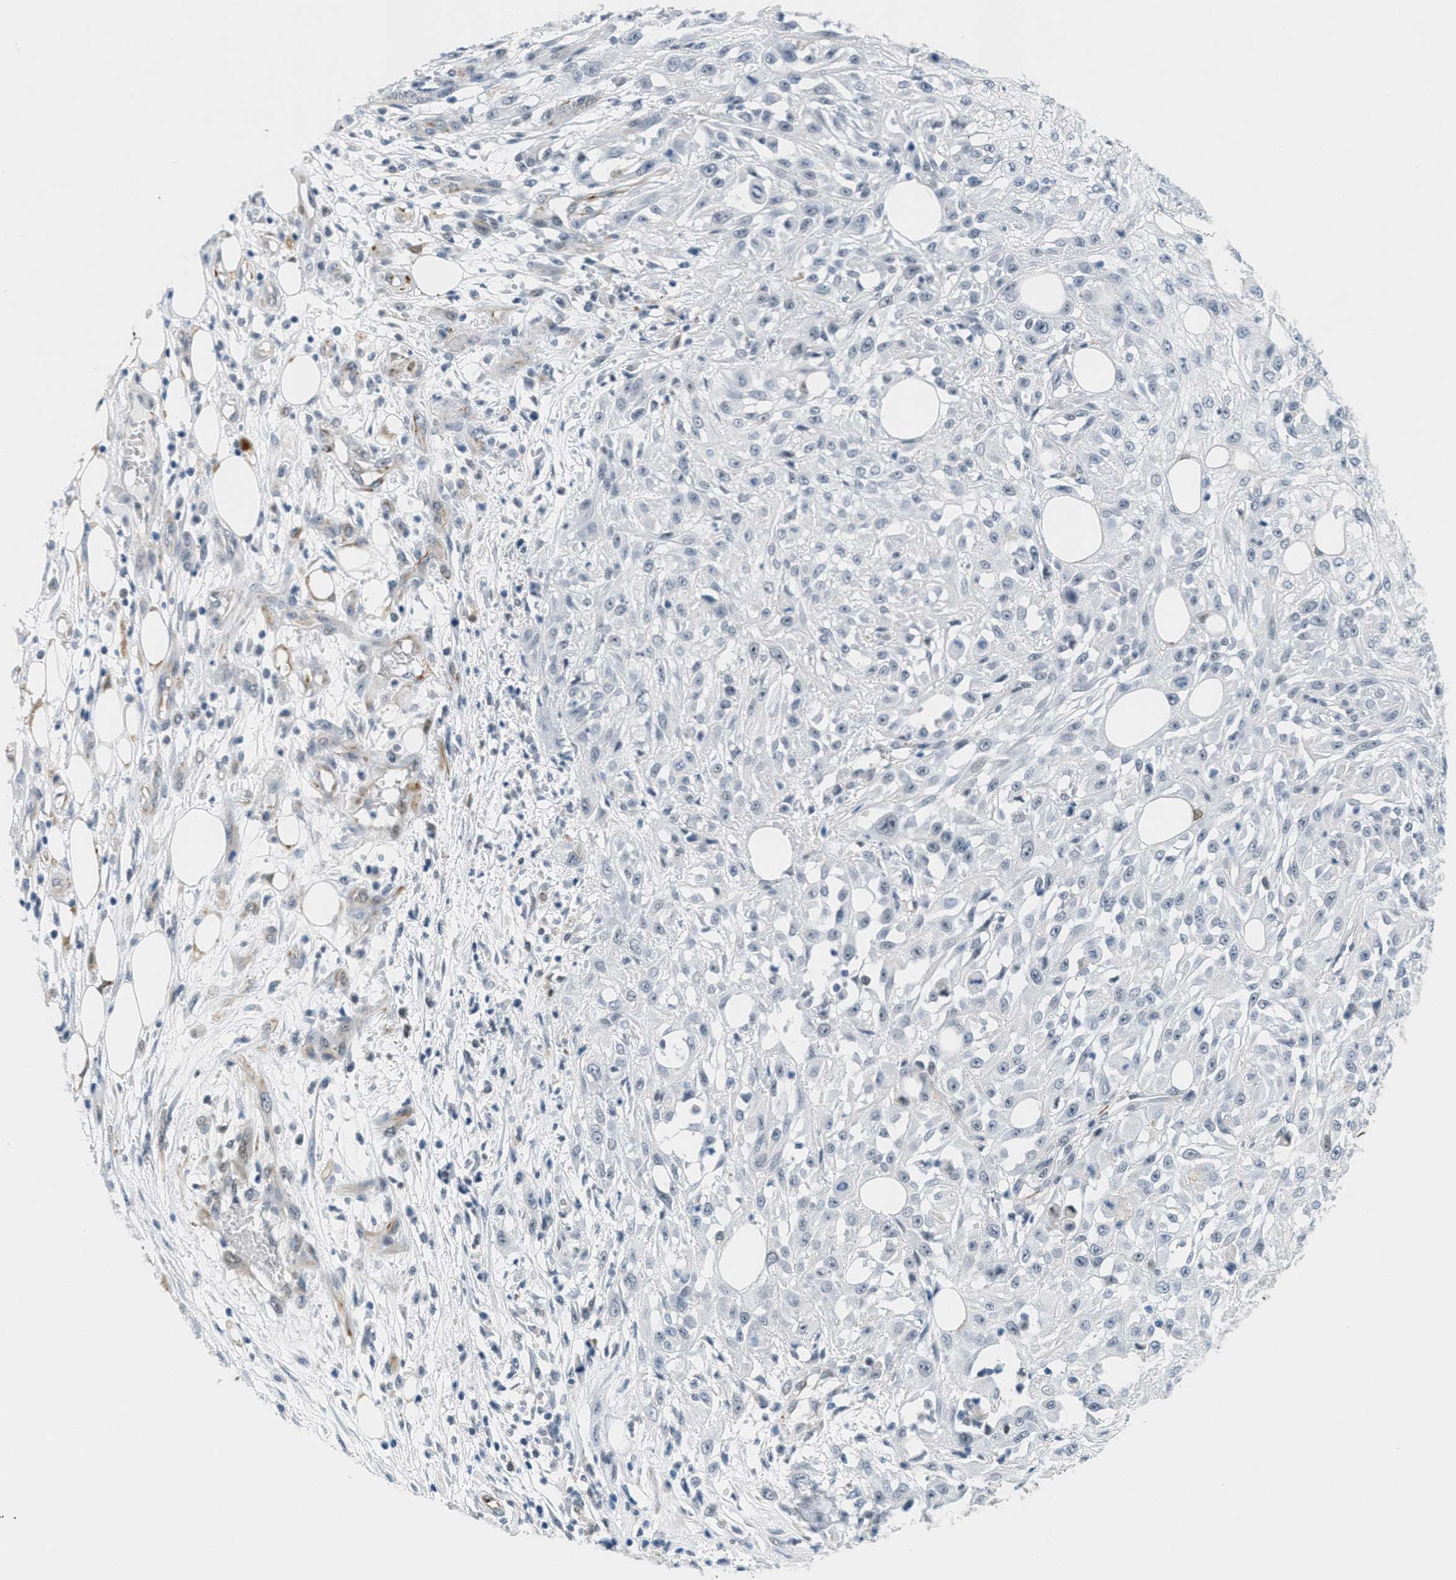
{"staining": {"intensity": "negative", "quantity": "none", "location": "none"}, "tissue": "skin cancer", "cell_type": "Tumor cells", "image_type": "cancer", "snomed": [{"axis": "morphology", "description": "Squamous cell carcinoma, NOS"}, {"axis": "morphology", "description": "Squamous cell carcinoma, metastatic, NOS"}, {"axis": "topography", "description": "Skin"}, {"axis": "topography", "description": "Lymph node"}], "caption": "This is an IHC micrograph of skin squamous cell carcinoma. There is no expression in tumor cells.", "gene": "HS3ST2", "patient": {"sex": "male", "age": 75}}